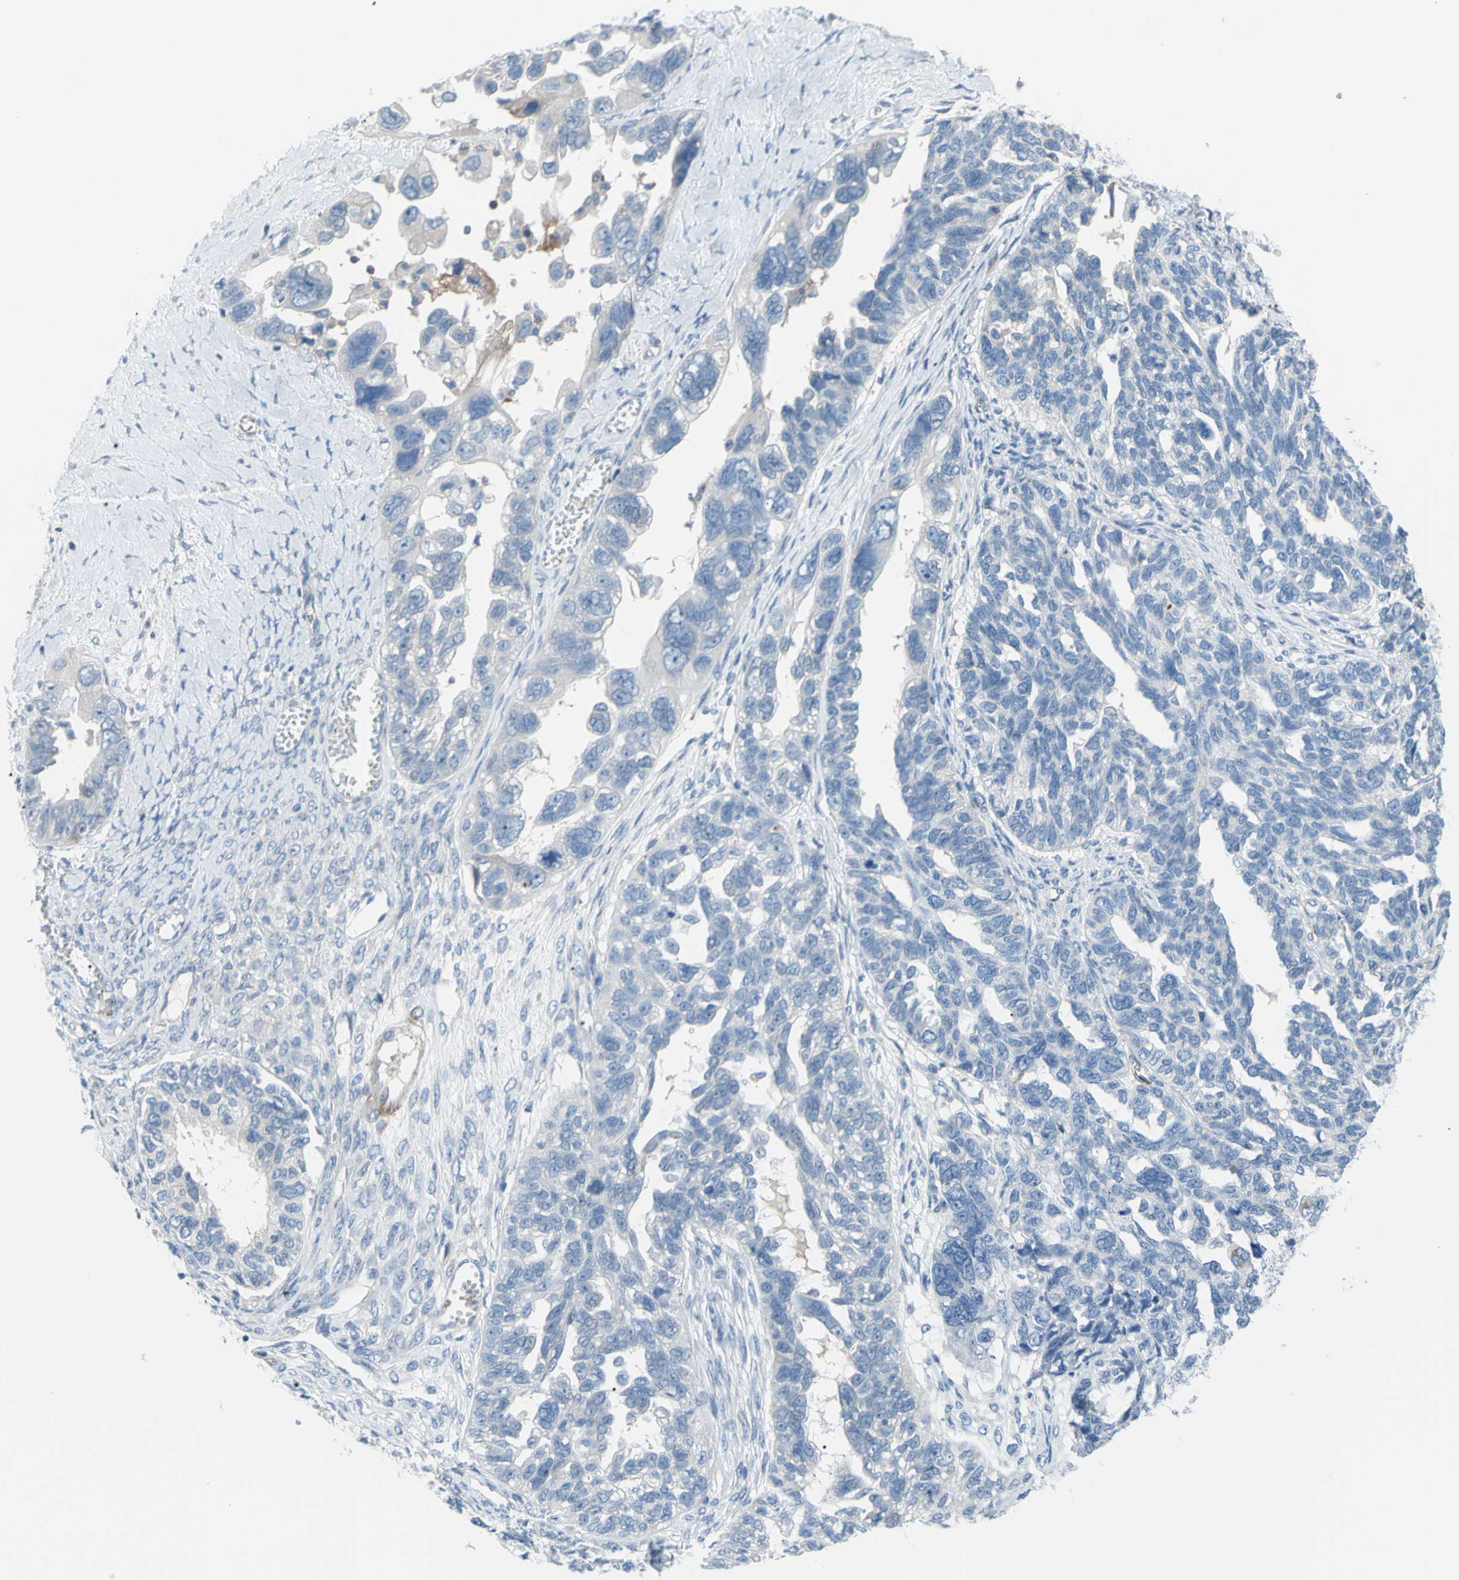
{"staining": {"intensity": "negative", "quantity": "none", "location": "none"}, "tissue": "ovarian cancer", "cell_type": "Tumor cells", "image_type": "cancer", "snomed": [{"axis": "morphology", "description": "Cystadenocarcinoma, serous, NOS"}, {"axis": "topography", "description": "Ovary"}], "caption": "Photomicrograph shows no significant protein staining in tumor cells of serous cystadenocarcinoma (ovarian). (IHC, brightfield microscopy, high magnification).", "gene": "PRRG2", "patient": {"sex": "female", "age": 79}}